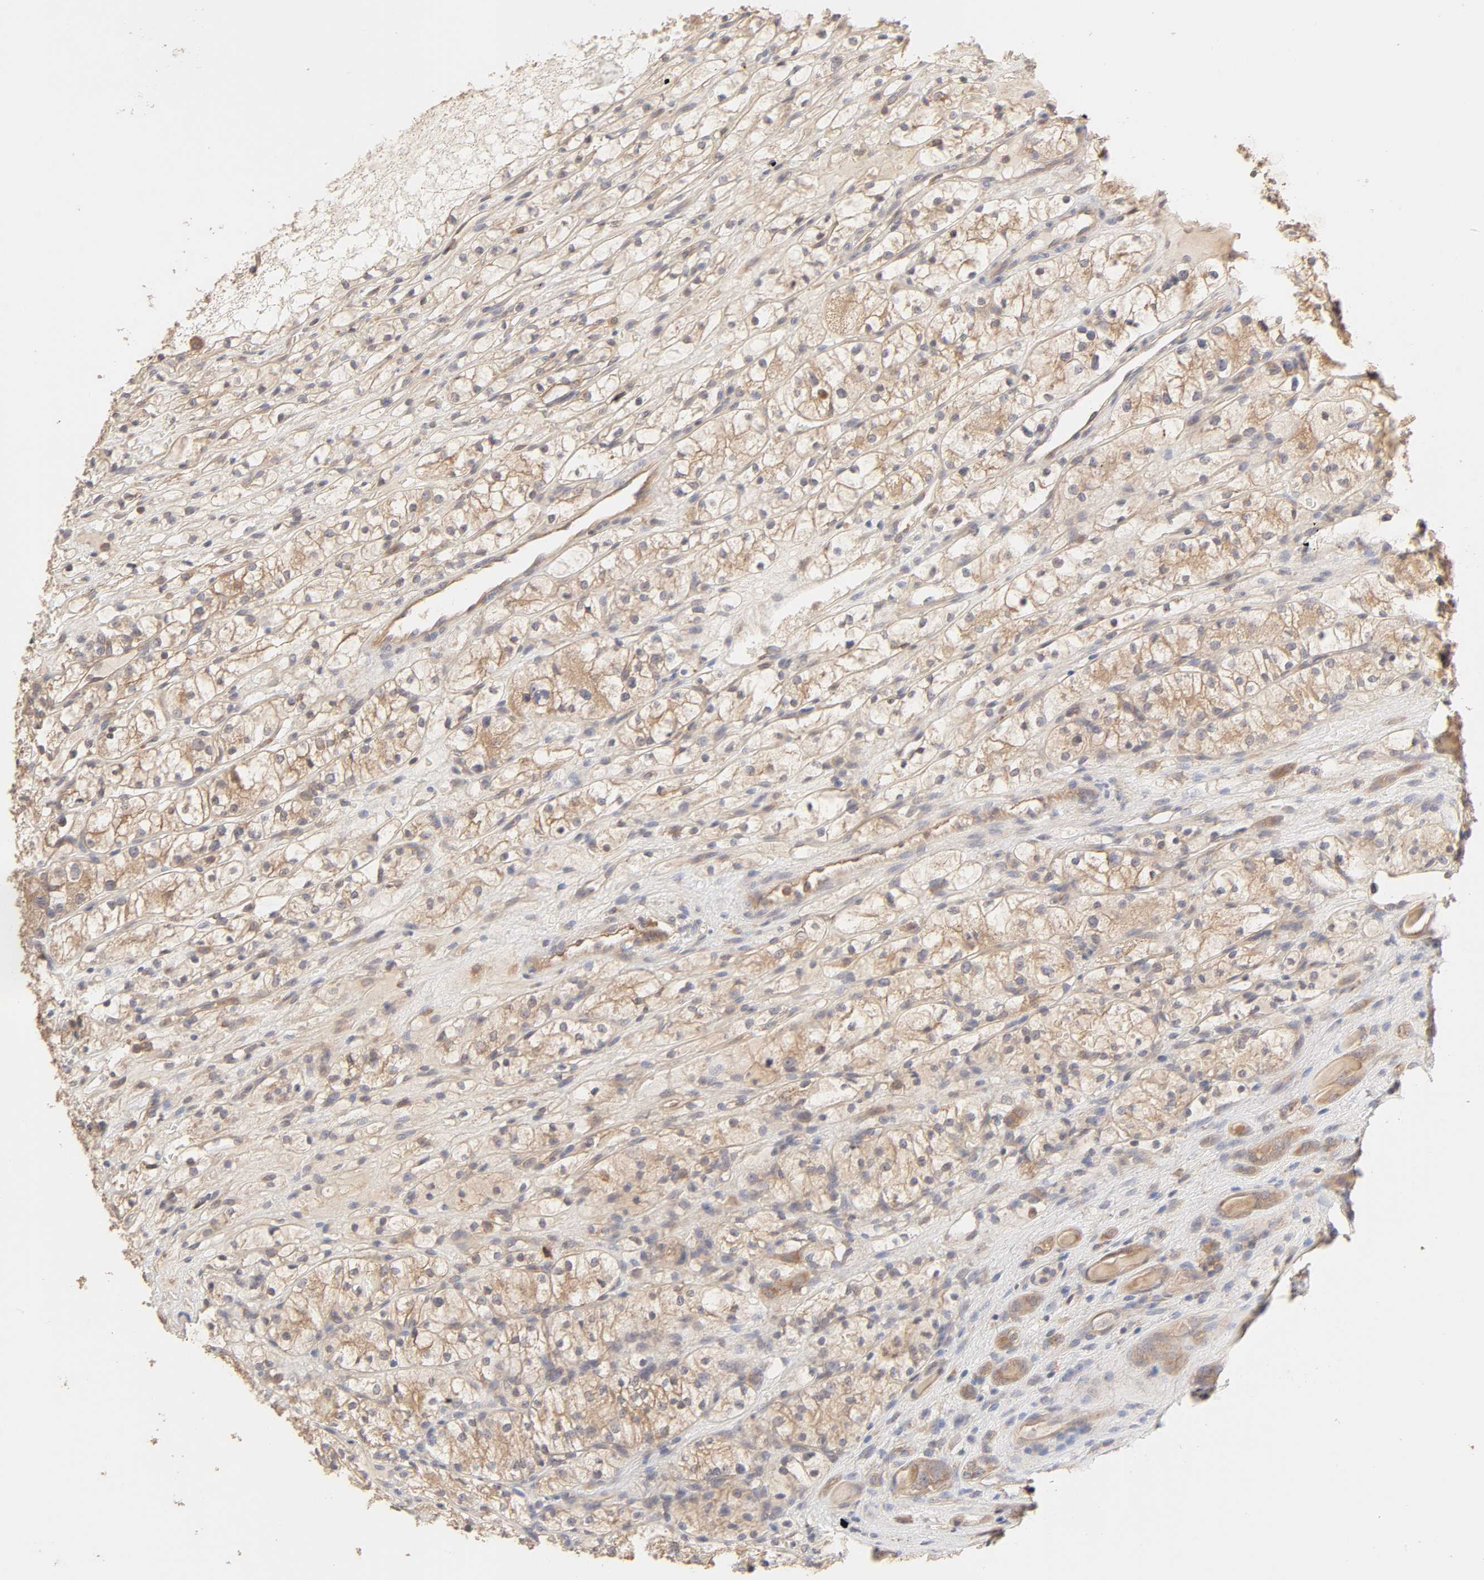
{"staining": {"intensity": "weak", "quantity": "25%-75%", "location": "cytoplasmic/membranous"}, "tissue": "renal cancer", "cell_type": "Tumor cells", "image_type": "cancer", "snomed": [{"axis": "morphology", "description": "Adenocarcinoma, NOS"}, {"axis": "topography", "description": "Kidney"}], "caption": "Immunohistochemistry (DAB) staining of human renal adenocarcinoma reveals weak cytoplasmic/membranous protein staining in about 25%-75% of tumor cells. (brown staining indicates protein expression, while blue staining denotes nuclei).", "gene": "AP1G2", "patient": {"sex": "female", "age": 60}}